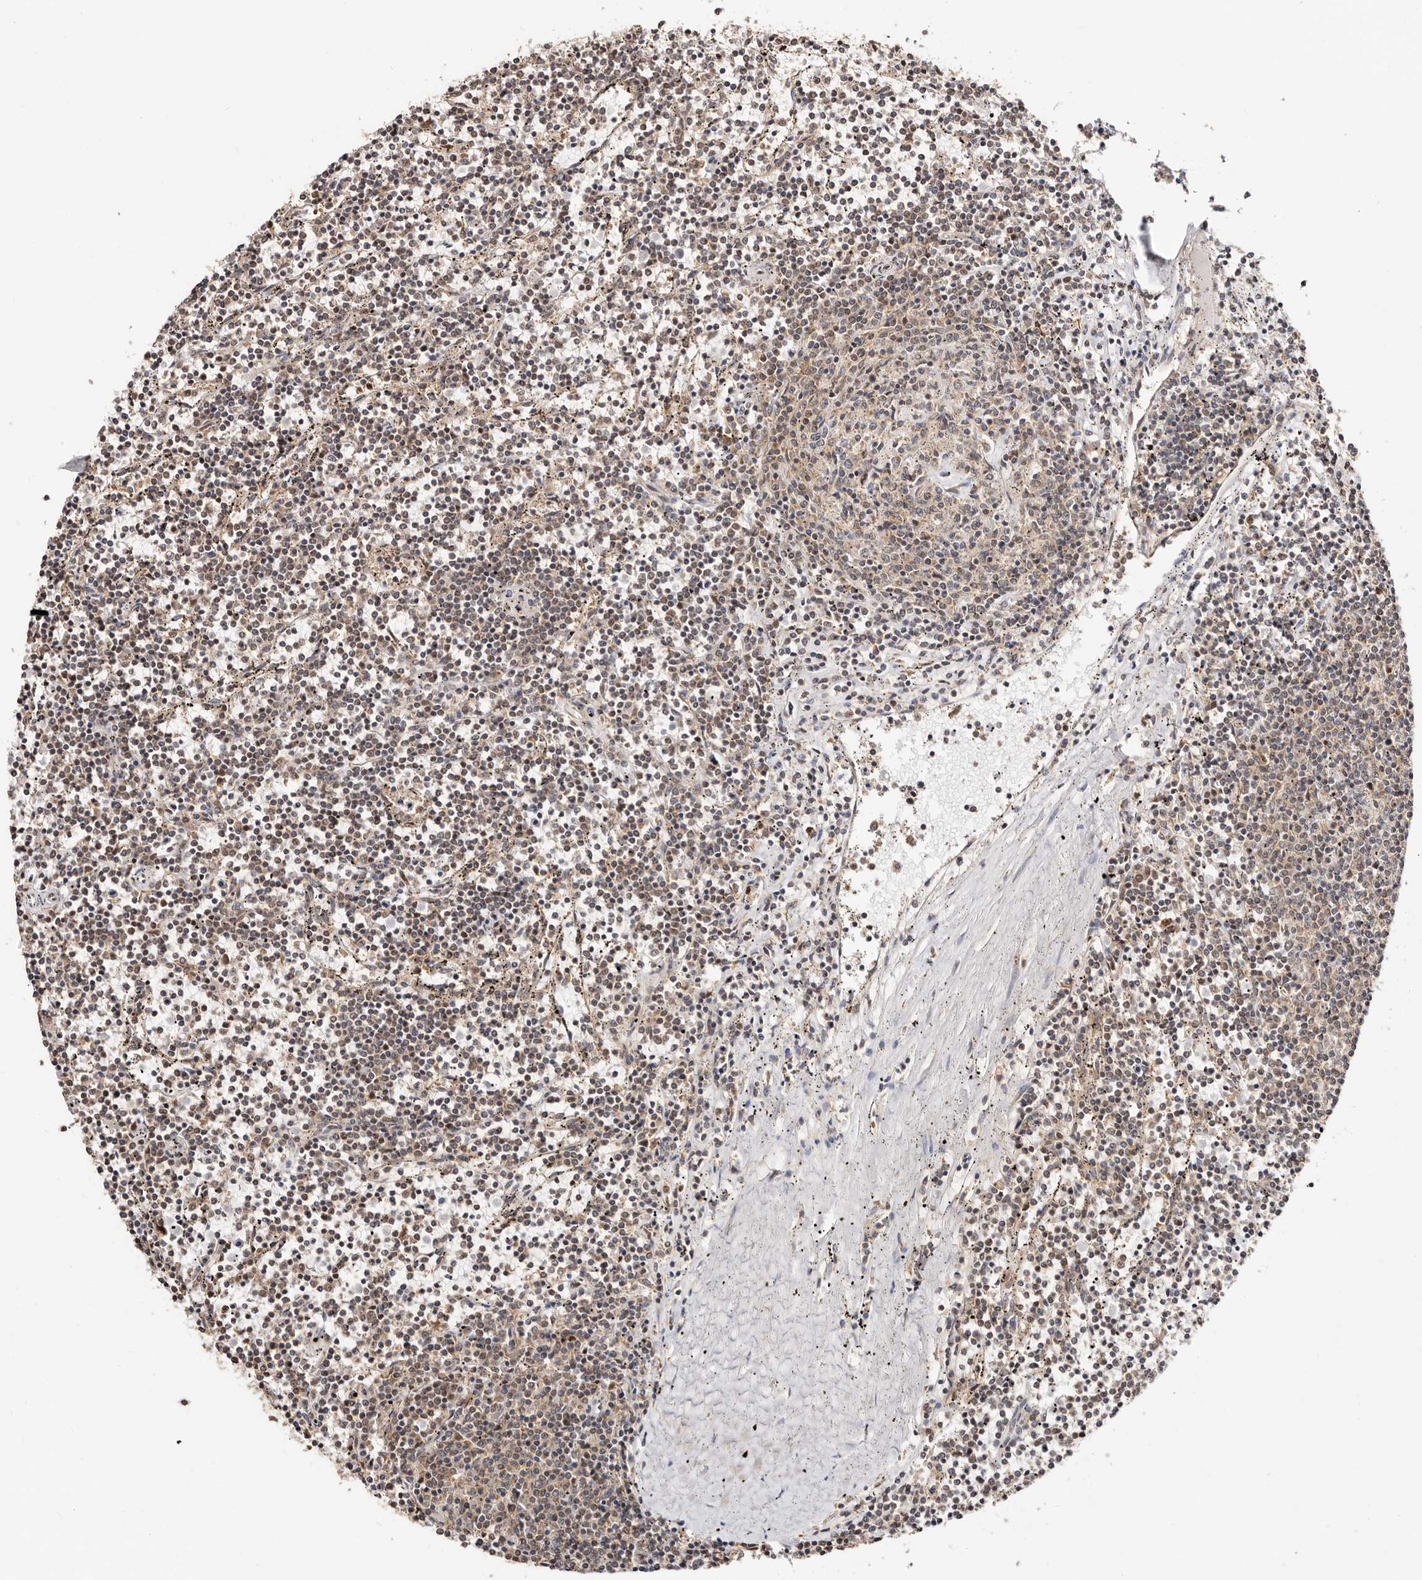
{"staining": {"intensity": "weak", "quantity": "<25%", "location": "cytoplasmic/membranous,nuclear"}, "tissue": "lymphoma", "cell_type": "Tumor cells", "image_type": "cancer", "snomed": [{"axis": "morphology", "description": "Malignant lymphoma, non-Hodgkin's type, Low grade"}, {"axis": "topography", "description": "Spleen"}], "caption": "Lymphoma was stained to show a protein in brown. There is no significant positivity in tumor cells.", "gene": "CTNNBL1", "patient": {"sex": "female", "age": 50}}